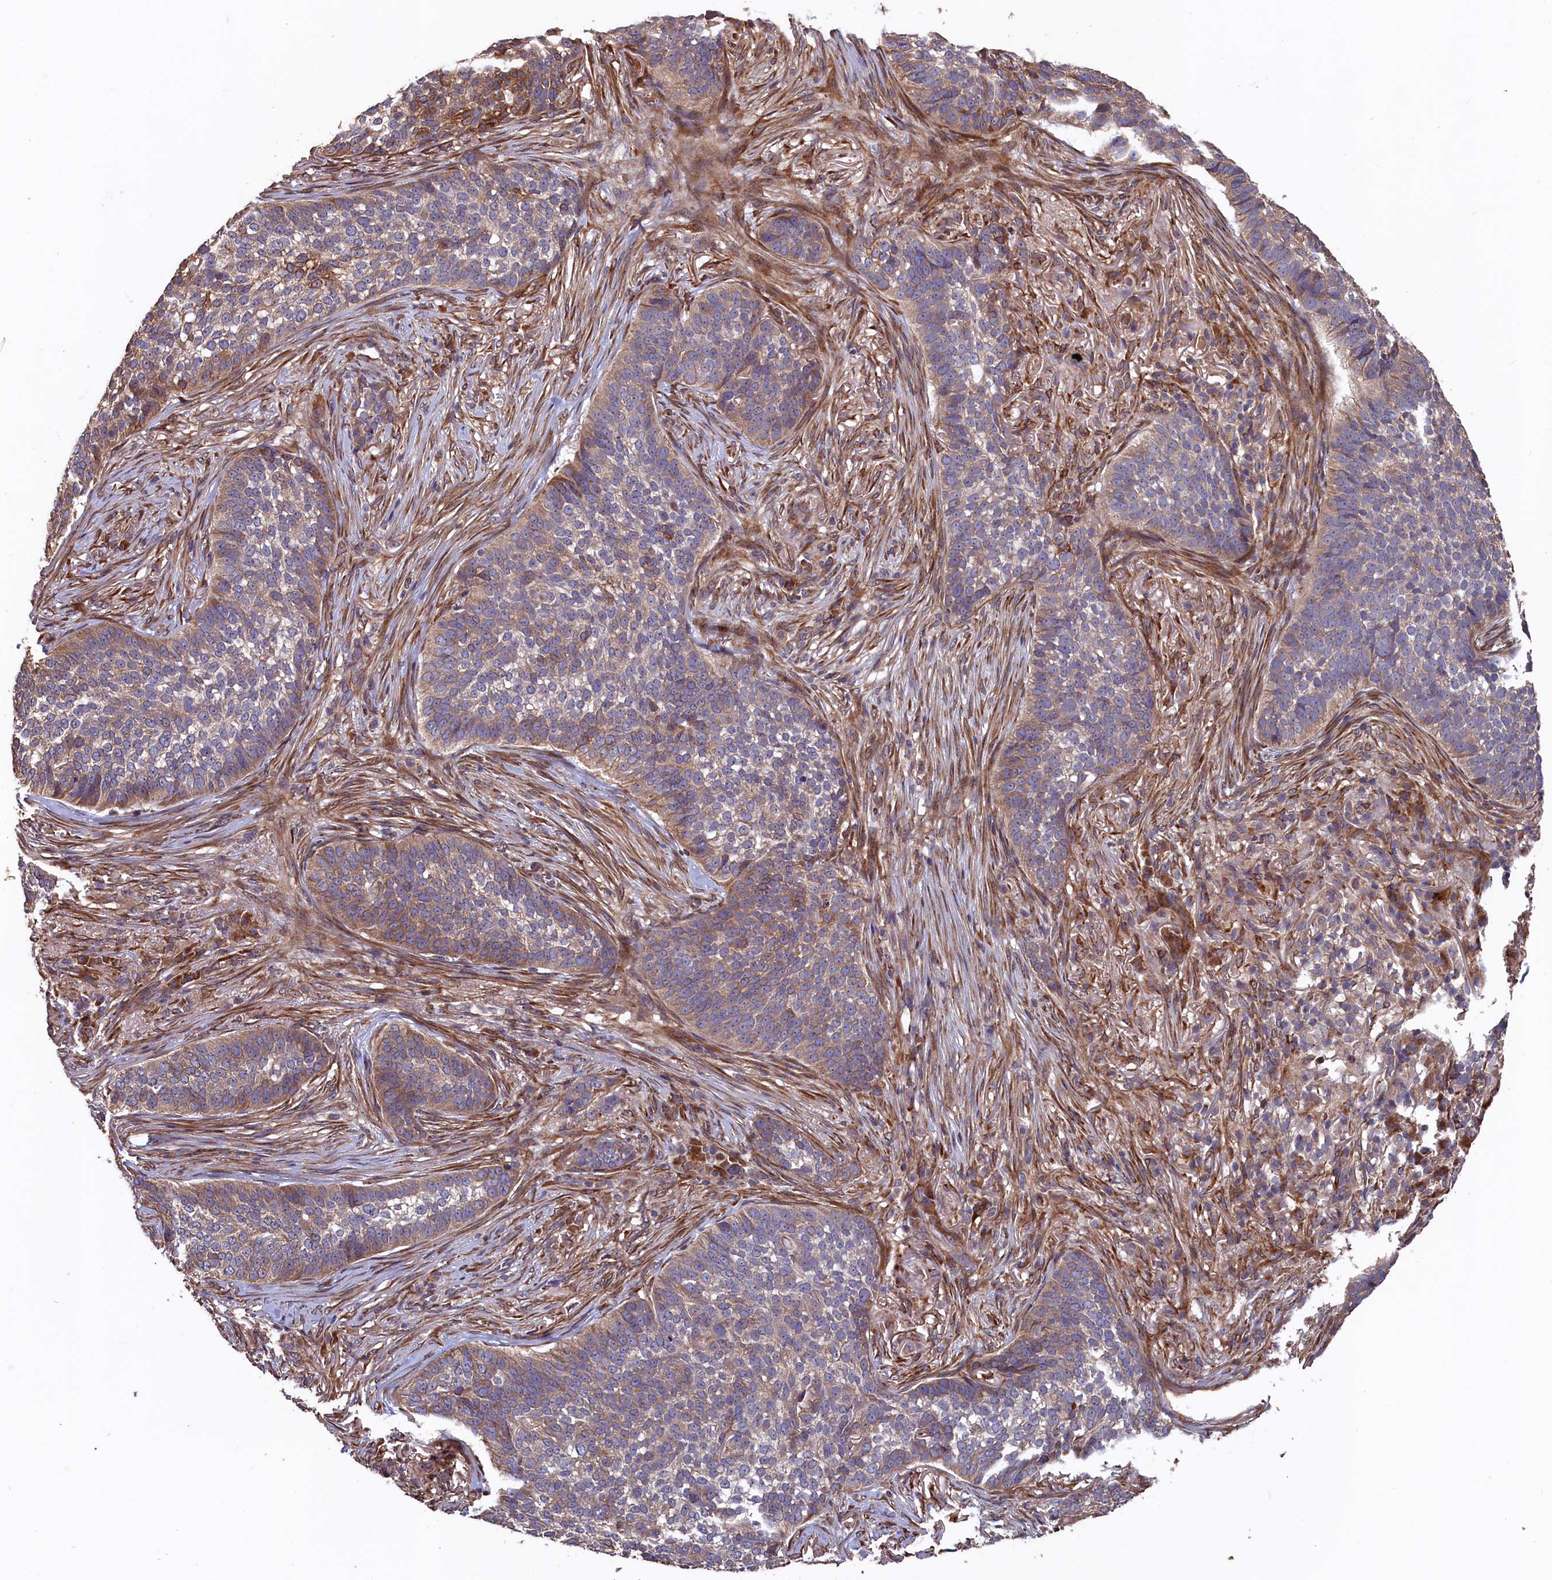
{"staining": {"intensity": "weak", "quantity": "25%-75%", "location": "cytoplasmic/membranous"}, "tissue": "skin cancer", "cell_type": "Tumor cells", "image_type": "cancer", "snomed": [{"axis": "morphology", "description": "Basal cell carcinoma"}, {"axis": "topography", "description": "Skin"}], "caption": "Immunohistochemistry (IHC) of human skin basal cell carcinoma displays low levels of weak cytoplasmic/membranous positivity in about 25%-75% of tumor cells.", "gene": "GREB1L", "patient": {"sex": "male", "age": 85}}